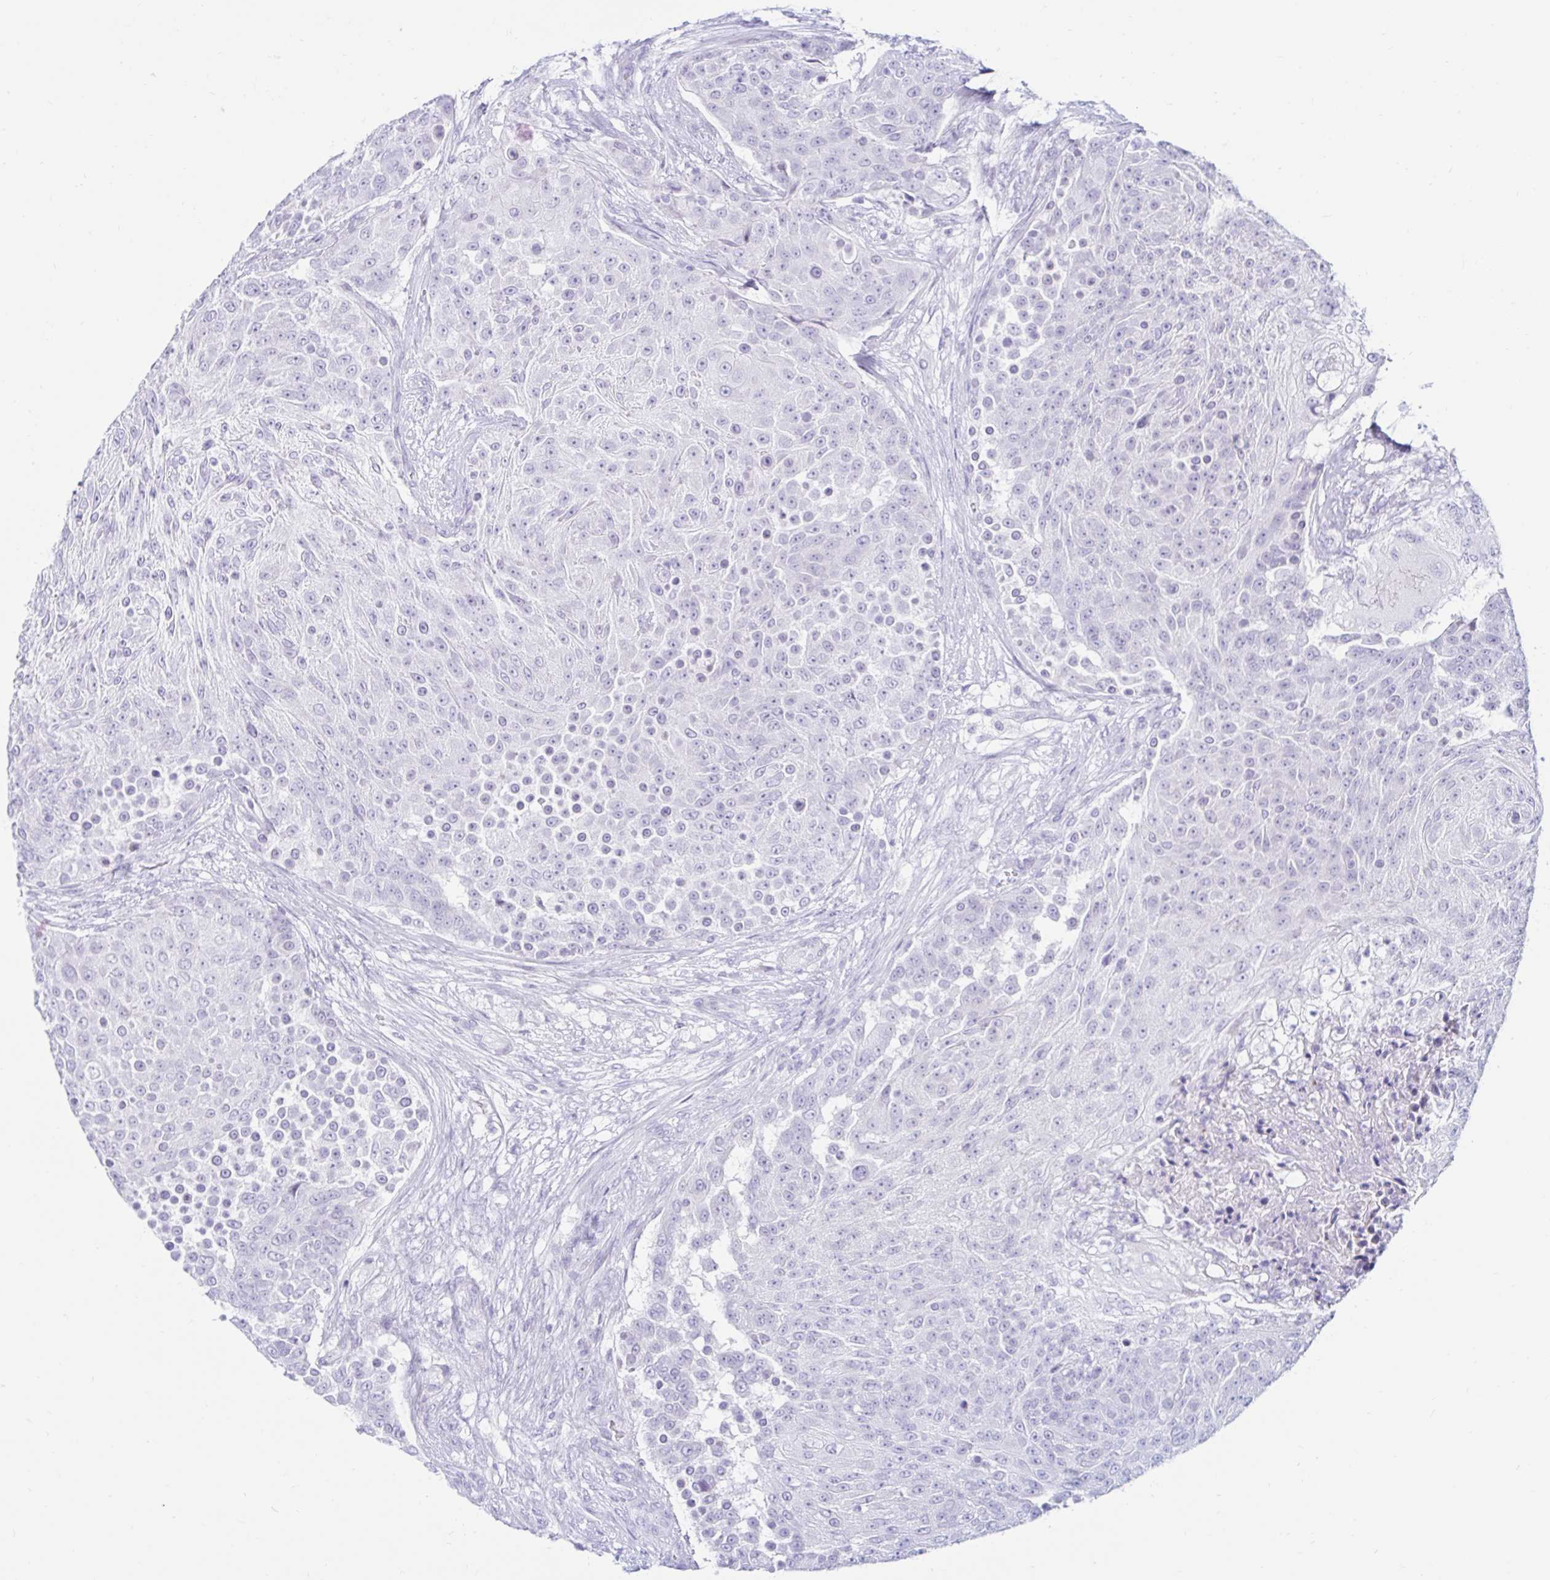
{"staining": {"intensity": "negative", "quantity": "none", "location": "none"}, "tissue": "urothelial cancer", "cell_type": "Tumor cells", "image_type": "cancer", "snomed": [{"axis": "morphology", "description": "Urothelial carcinoma, High grade"}, {"axis": "topography", "description": "Urinary bladder"}], "caption": "This is an immunohistochemistry image of high-grade urothelial carcinoma. There is no positivity in tumor cells.", "gene": "BEST1", "patient": {"sex": "female", "age": 63}}